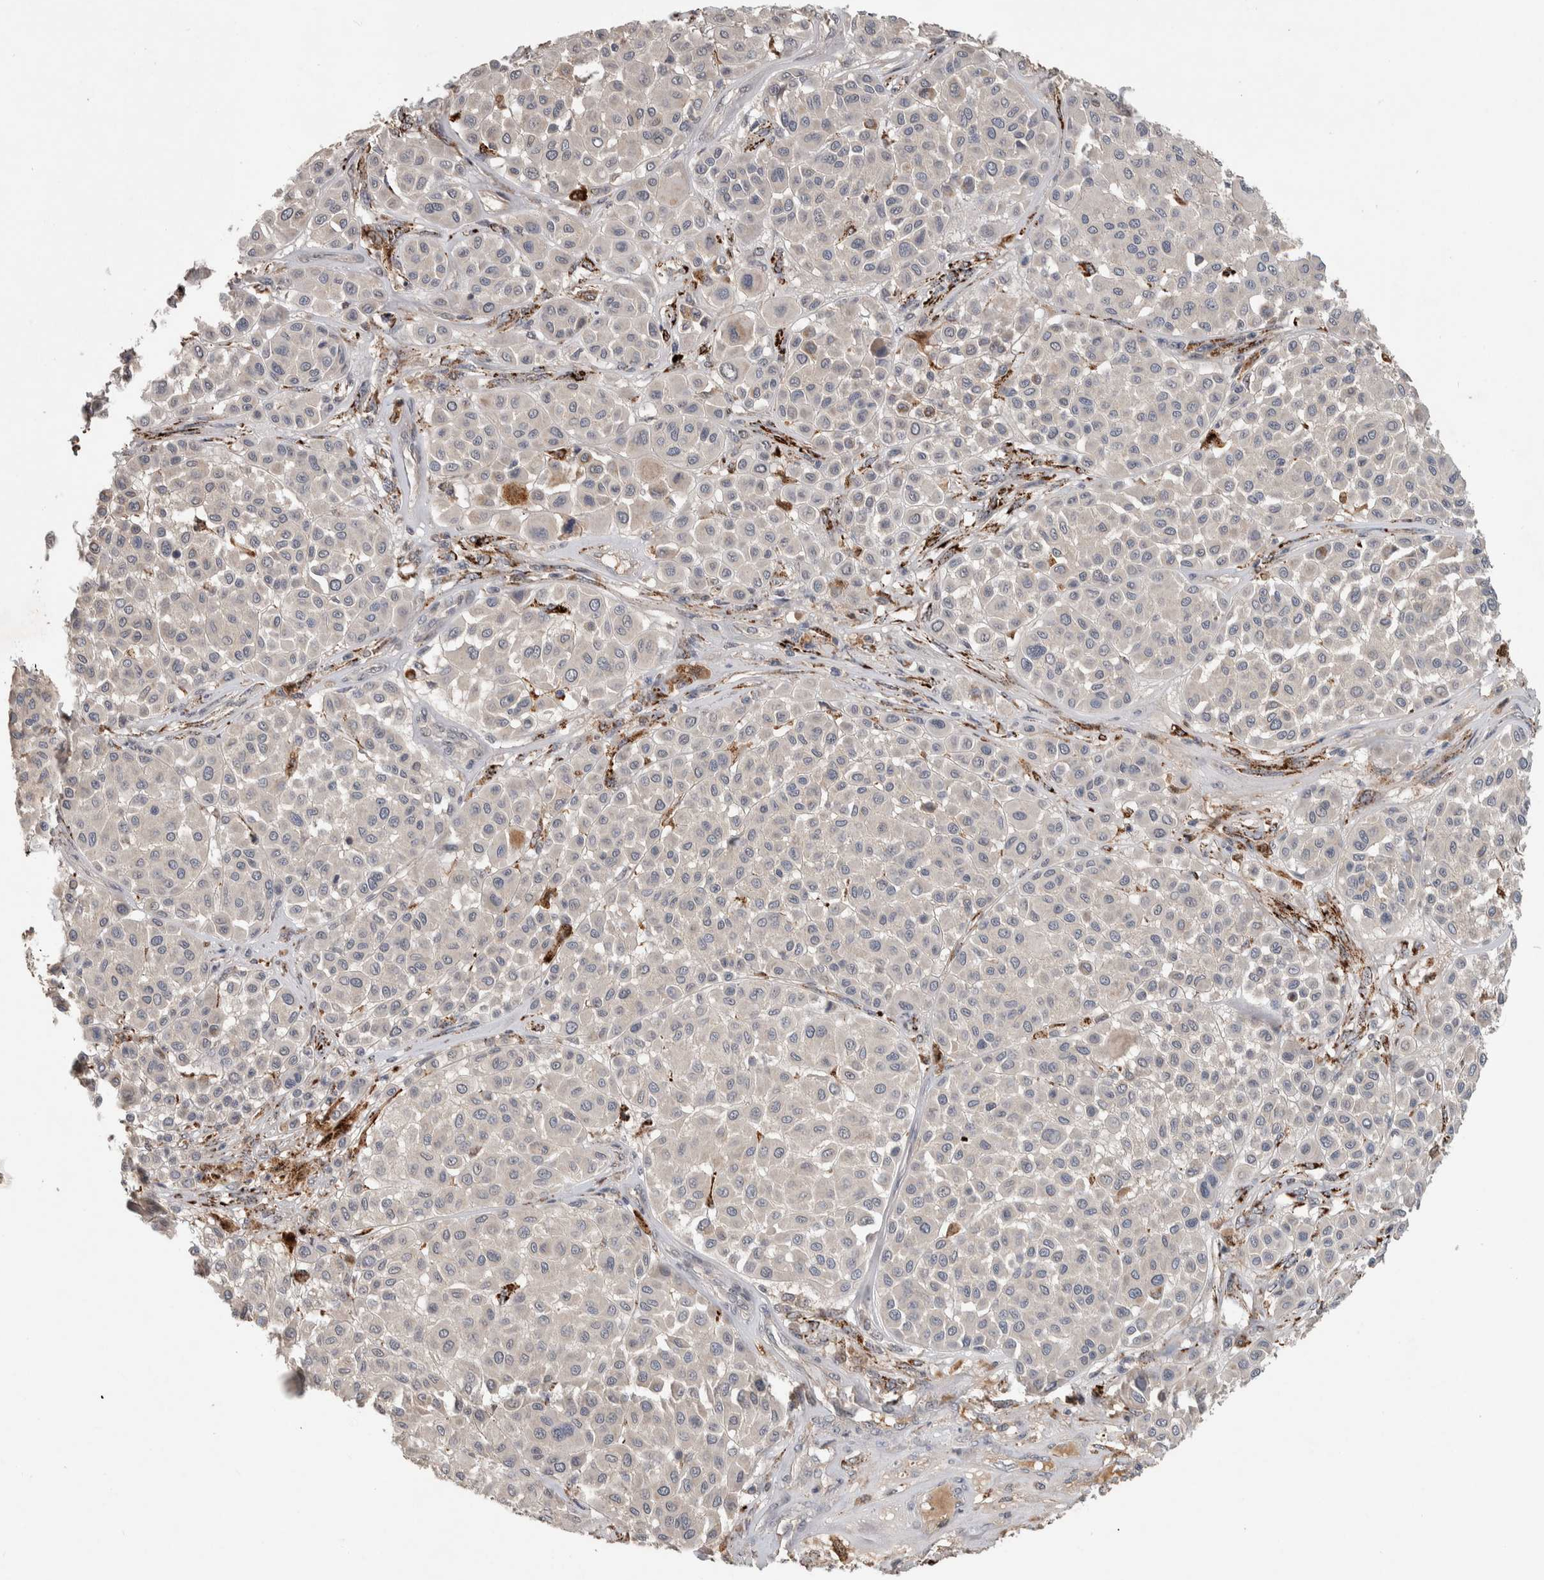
{"staining": {"intensity": "negative", "quantity": "none", "location": "none"}, "tissue": "melanoma", "cell_type": "Tumor cells", "image_type": "cancer", "snomed": [{"axis": "morphology", "description": "Malignant melanoma, Metastatic site"}, {"axis": "topography", "description": "Soft tissue"}], "caption": "High power microscopy histopathology image of an immunohistochemistry (IHC) micrograph of melanoma, revealing no significant positivity in tumor cells.", "gene": "CHRM3", "patient": {"sex": "male", "age": 41}}